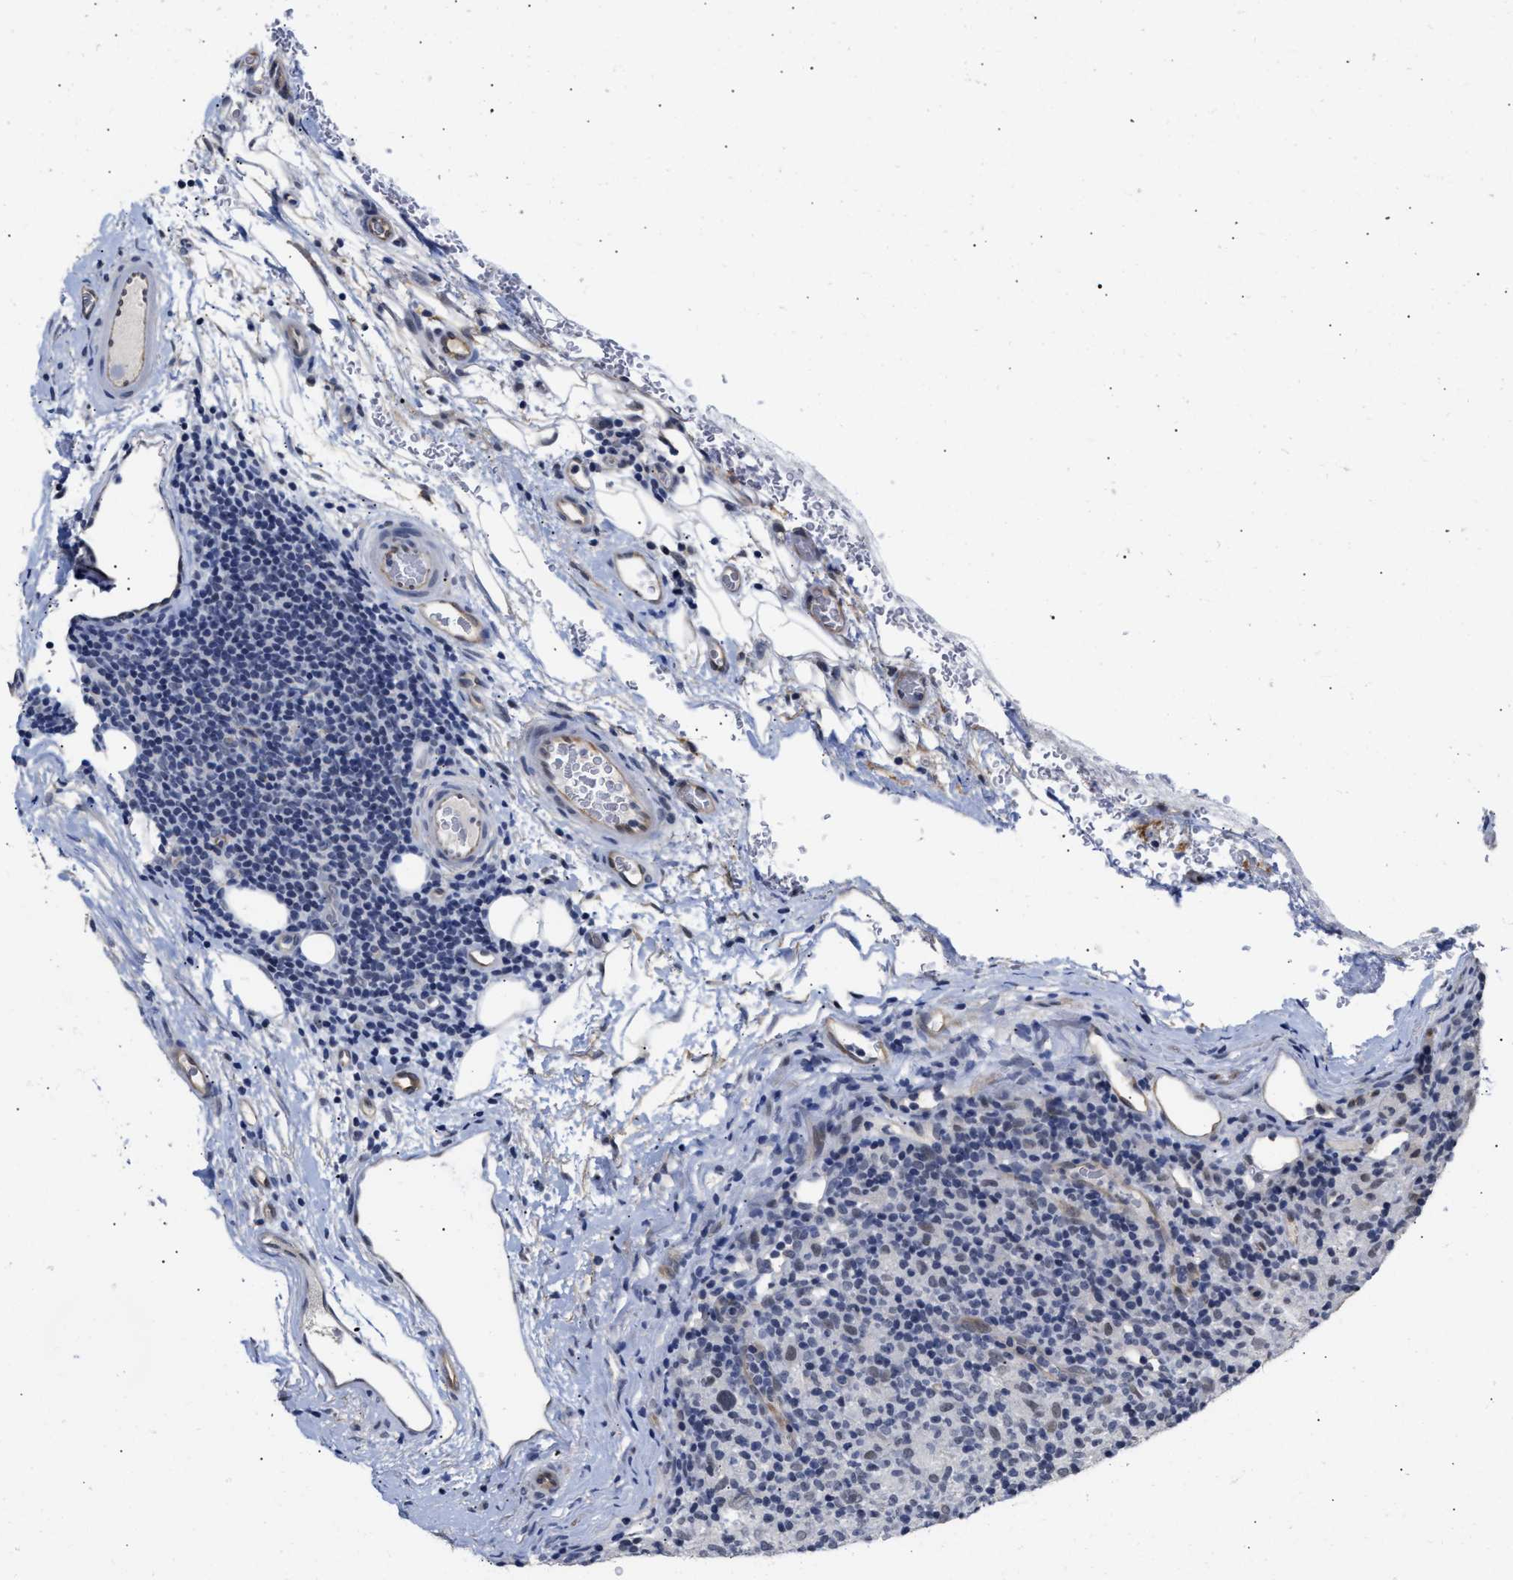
{"staining": {"intensity": "weak", "quantity": "<25%", "location": "nuclear"}, "tissue": "lymphoma", "cell_type": "Tumor cells", "image_type": "cancer", "snomed": [{"axis": "morphology", "description": "Hodgkin's disease, NOS"}, {"axis": "topography", "description": "Lymph node"}], "caption": "Immunohistochemistry of lymphoma demonstrates no positivity in tumor cells.", "gene": "AHNAK2", "patient": {"sex": "male", "age": 70}}